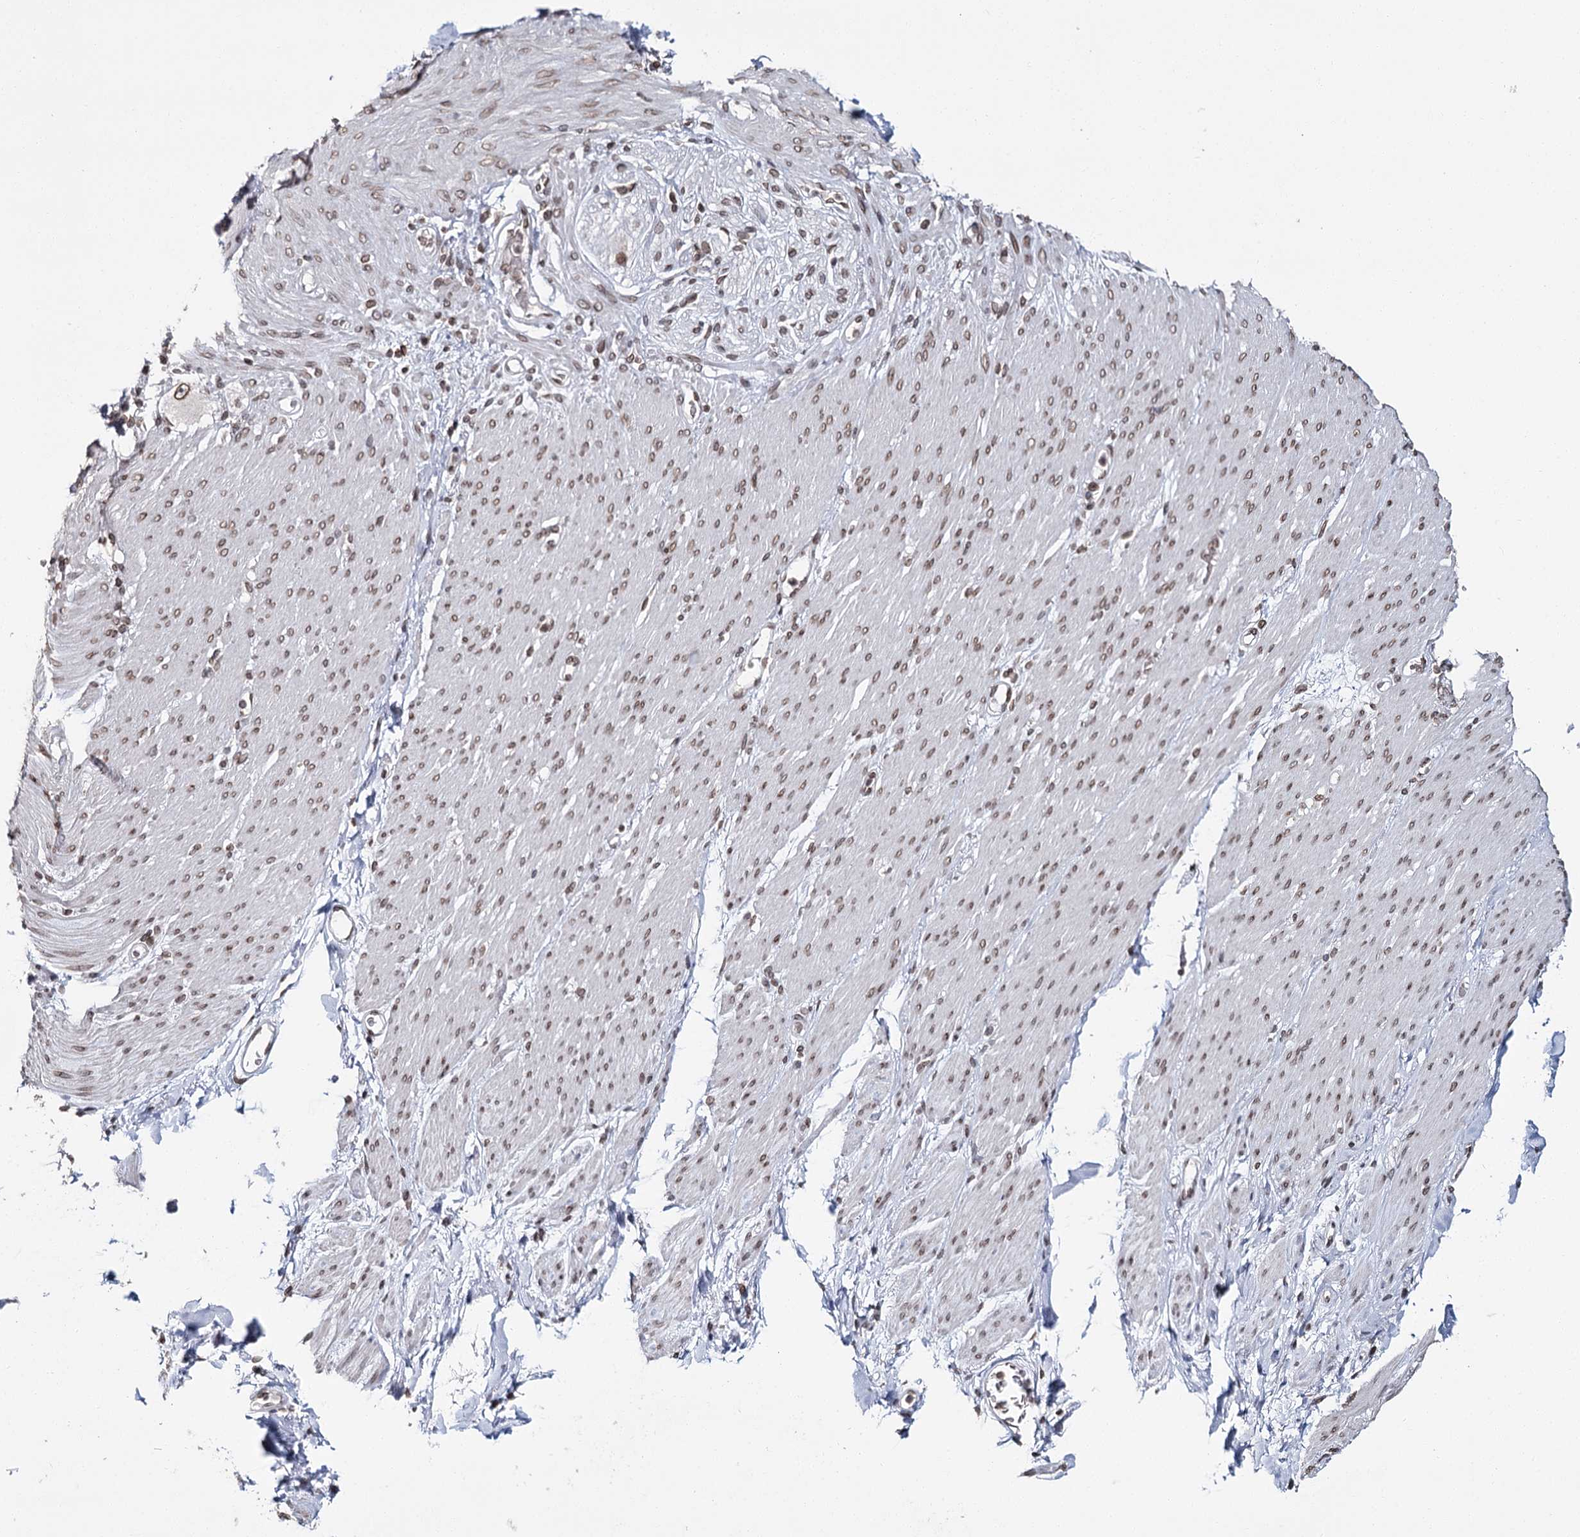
{"staining": {"intensity": "moderate", "quantity": ">75%", "location": "cytoplasmic/membranous,nuclear"}, "tissue": "adipose tissue", "cell_type": "Adipocytes", "image_type": "normal", "snomed": [{"axis": "morphology", "description": "Normal tissue, NOS"}, {"axis": "topography", "description": "Colon"}, {"axis": "topography", "description": "Peripheral nerve tissue"}], "caption": "This image exhibits benign adipose tissue stained with IHC to label a protein in brown. The cytoplasmic/membranous,nuclear of adipocytes show moderate positivity for the protein. Nuclei are counter-stained blue.", "gene": "KIAA0930", "patient": {"sex": "female", "age": 61}}